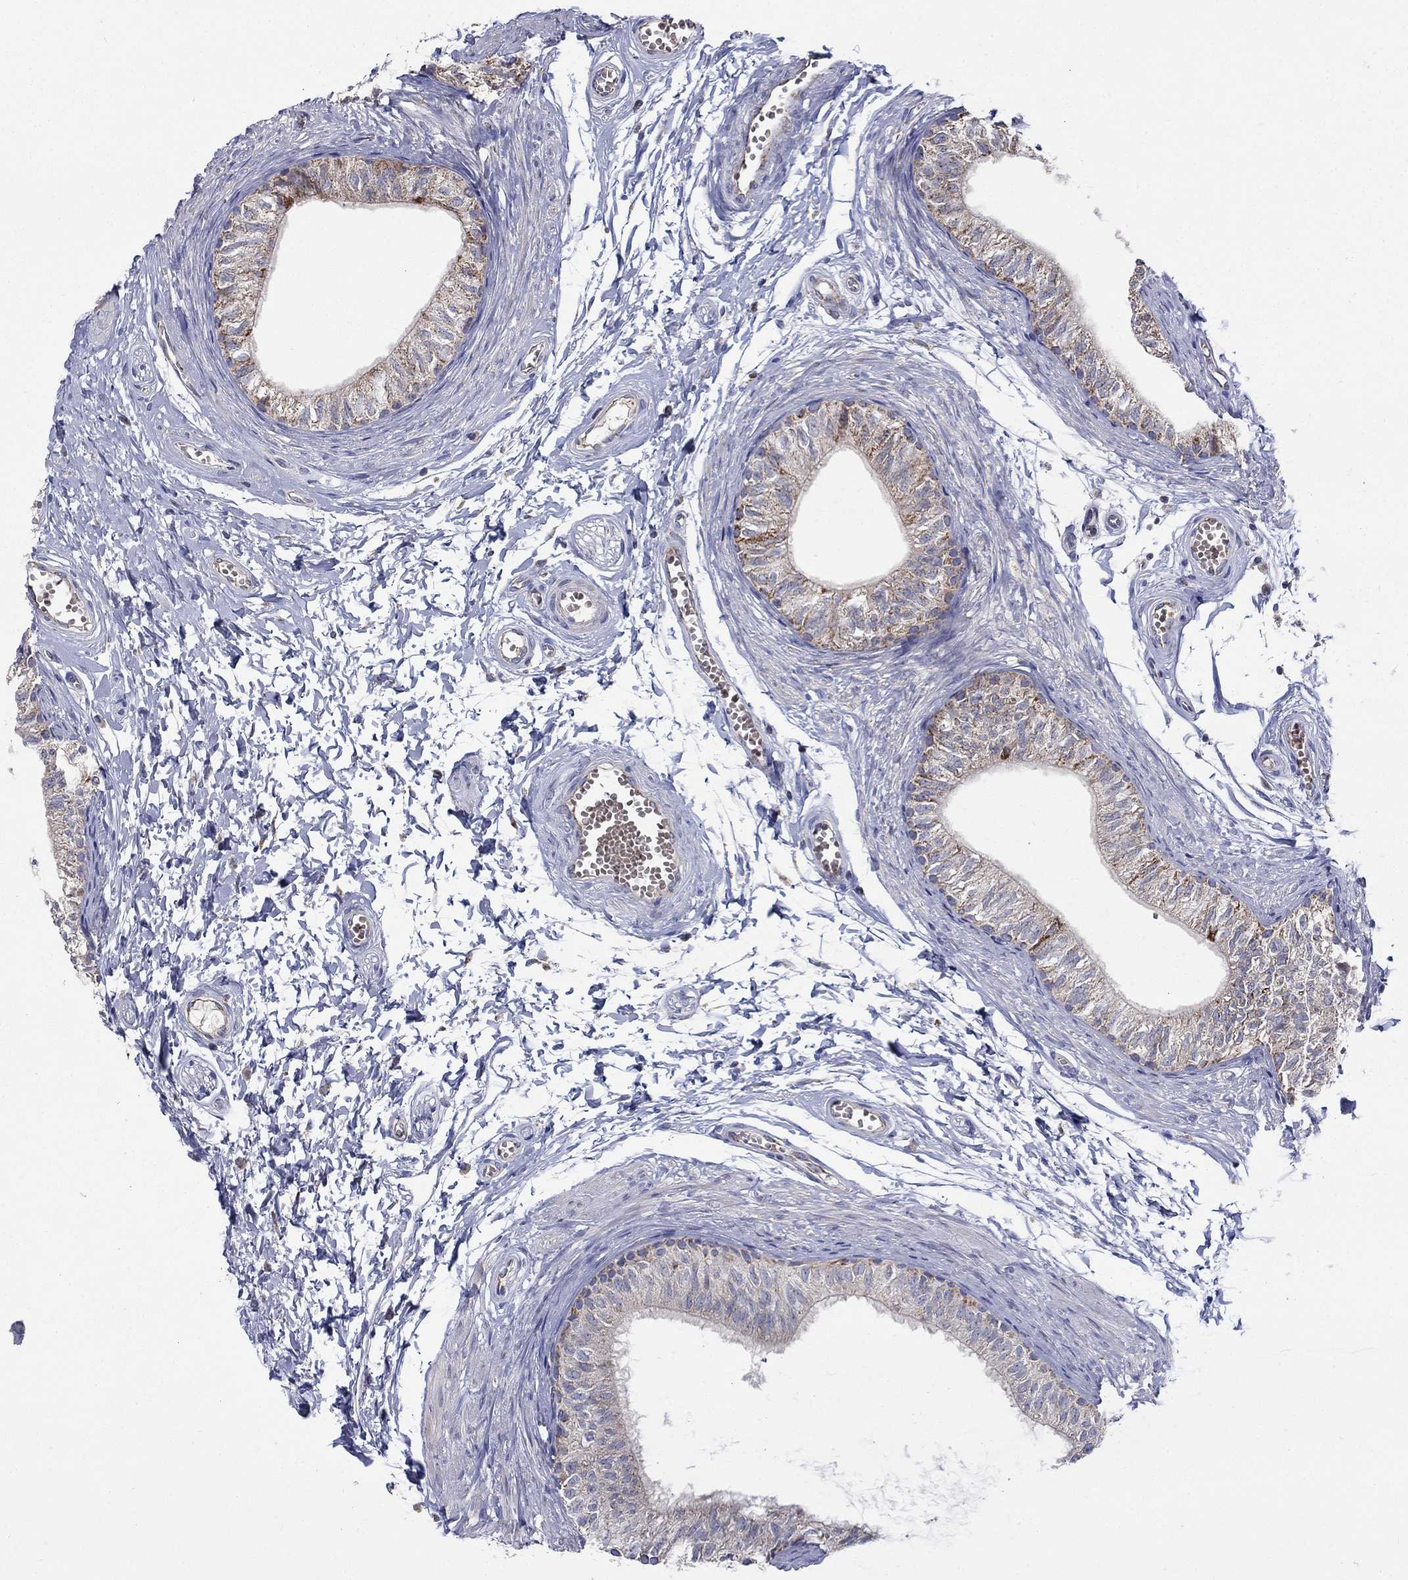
{"staining": {"intensity": "moderate", "quantity": "<25%", "location": "cytoplasmic/membranous"}, "tissue": "epididymis", "cell_type": "Glandular cells", "image_type": "normal", "snomed": [{"axis": "morphology", "description": "Normal tissue, NOS"}, {"axis": "topography", "description": "Epididymis"}], "caption": "IHC of unremarkable epididymis shows low levels of moderate cytoplasmic/membranous positivity in approximately <25% of glandular cells. Nuclei are stained in blue.", "gene": "HPS5", "patient": {"sex": "male", "age": 22}}